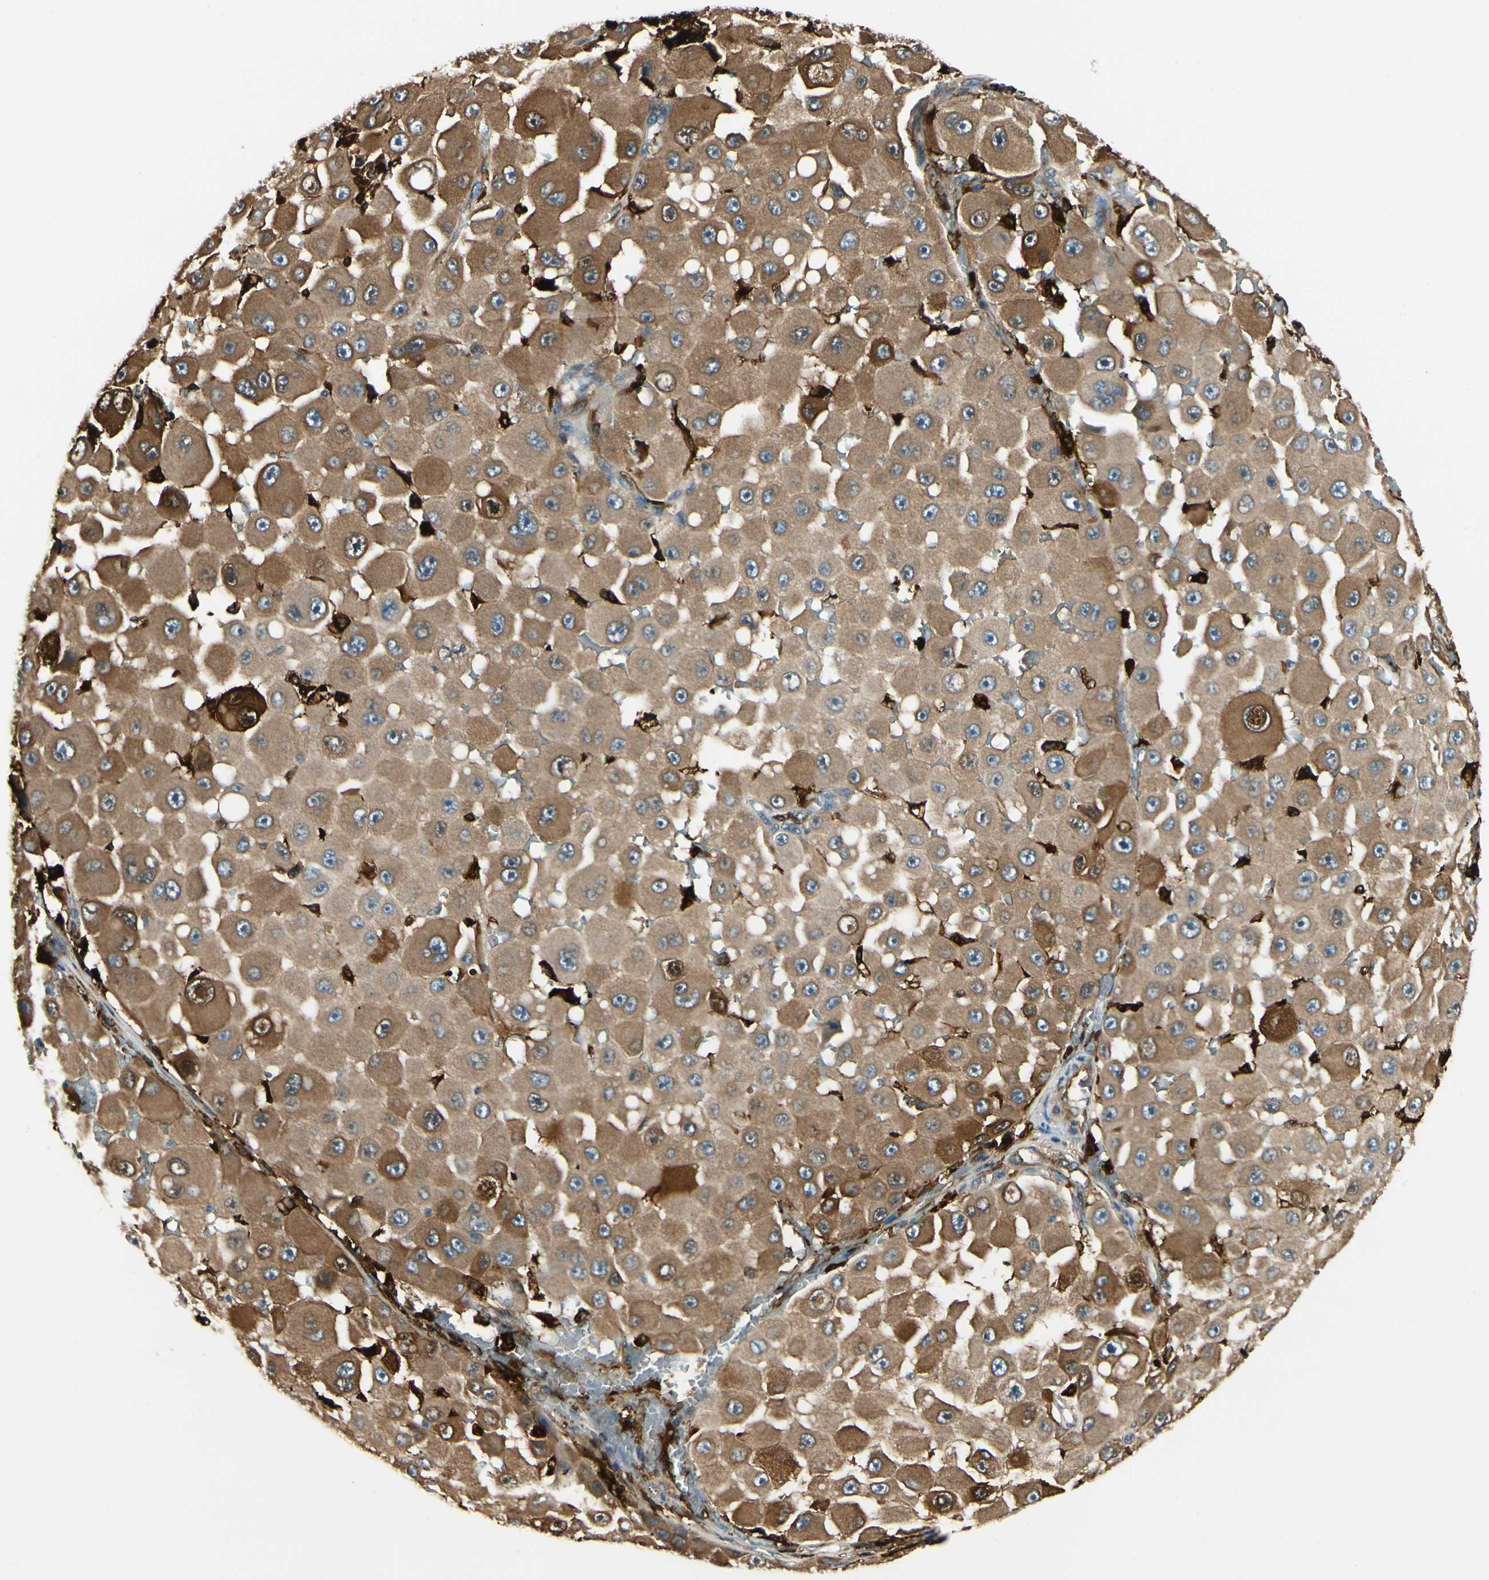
{"staining": {"intensity": "moderate", "quantity": ">75%", "location": "cytoplasmic/membranous"}, "tissue": "melanoma", "cell_type": "Tumor cells", "image_type": "cancer", "snomed": [{"axis": "morphology", "description": "Malignant melanoma, NOS"}, {"axis": "topography", "description": "Skin"}], "caption": "Malignant melanoma stained for a protein displays moderate cytoplasmic/membranous positivity in tumor cells.", "gene": "FTH1", "patient": {"sex": "female", "age": 81}}